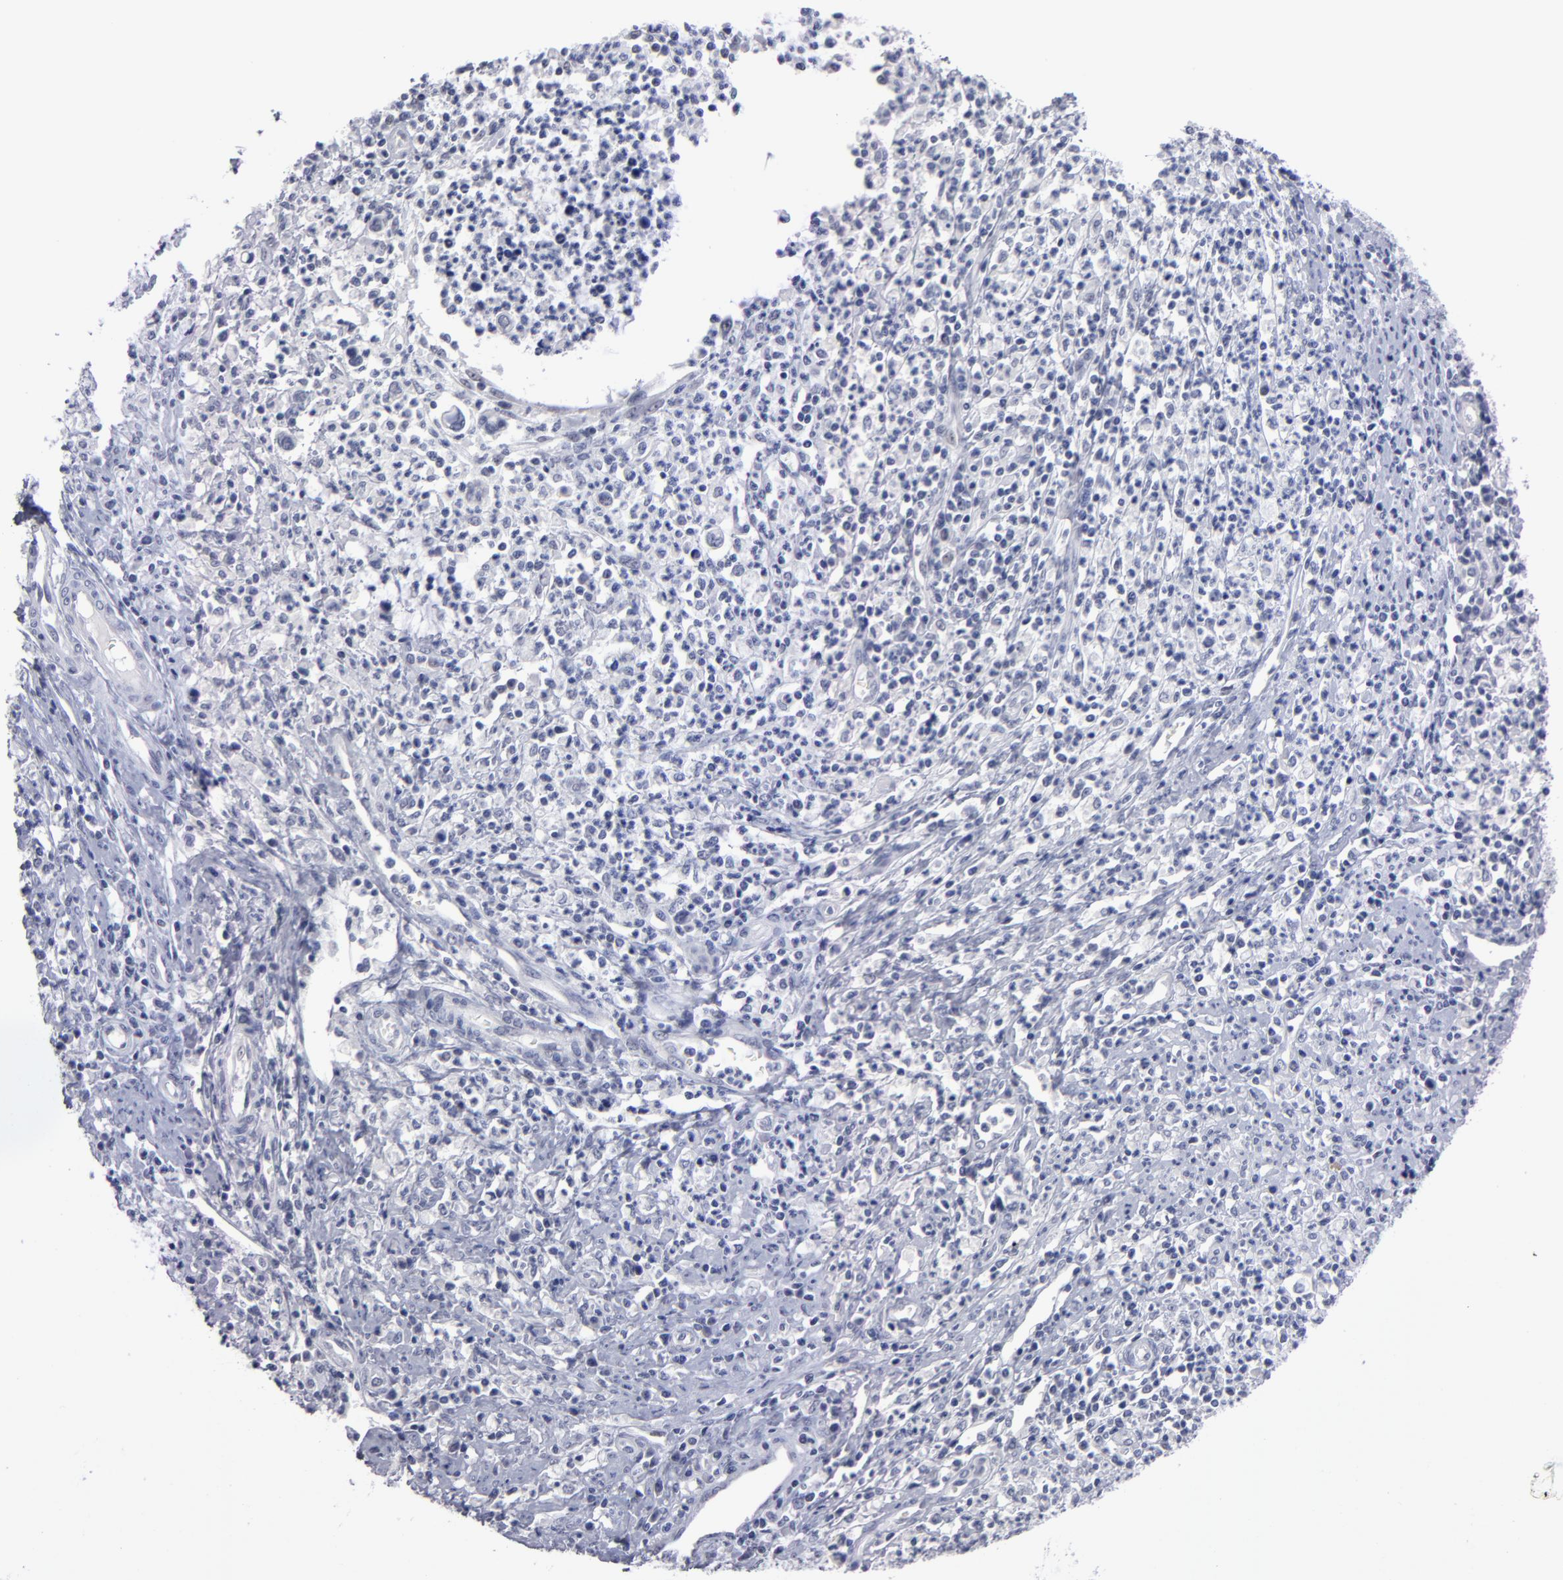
{"staining": {"intensity": "negative", "quantity": "none", "location": "none"}, "tissue": "cervical cancer", "cell_type": "Tumor cells", "image_type": "cancer", "snomed": [{"axis": "morphology", "description": "Adenocarcinoma, NOS"}, {"axis": "topography", "description": "Cervix"}], "caption": "This is an immunohistochemistry histopathology image of human adenocarcinoma (cervical). There is no staining in tumor cells.", "gene": "TEX11", "patient": {"sex": "female", "age": 36}}